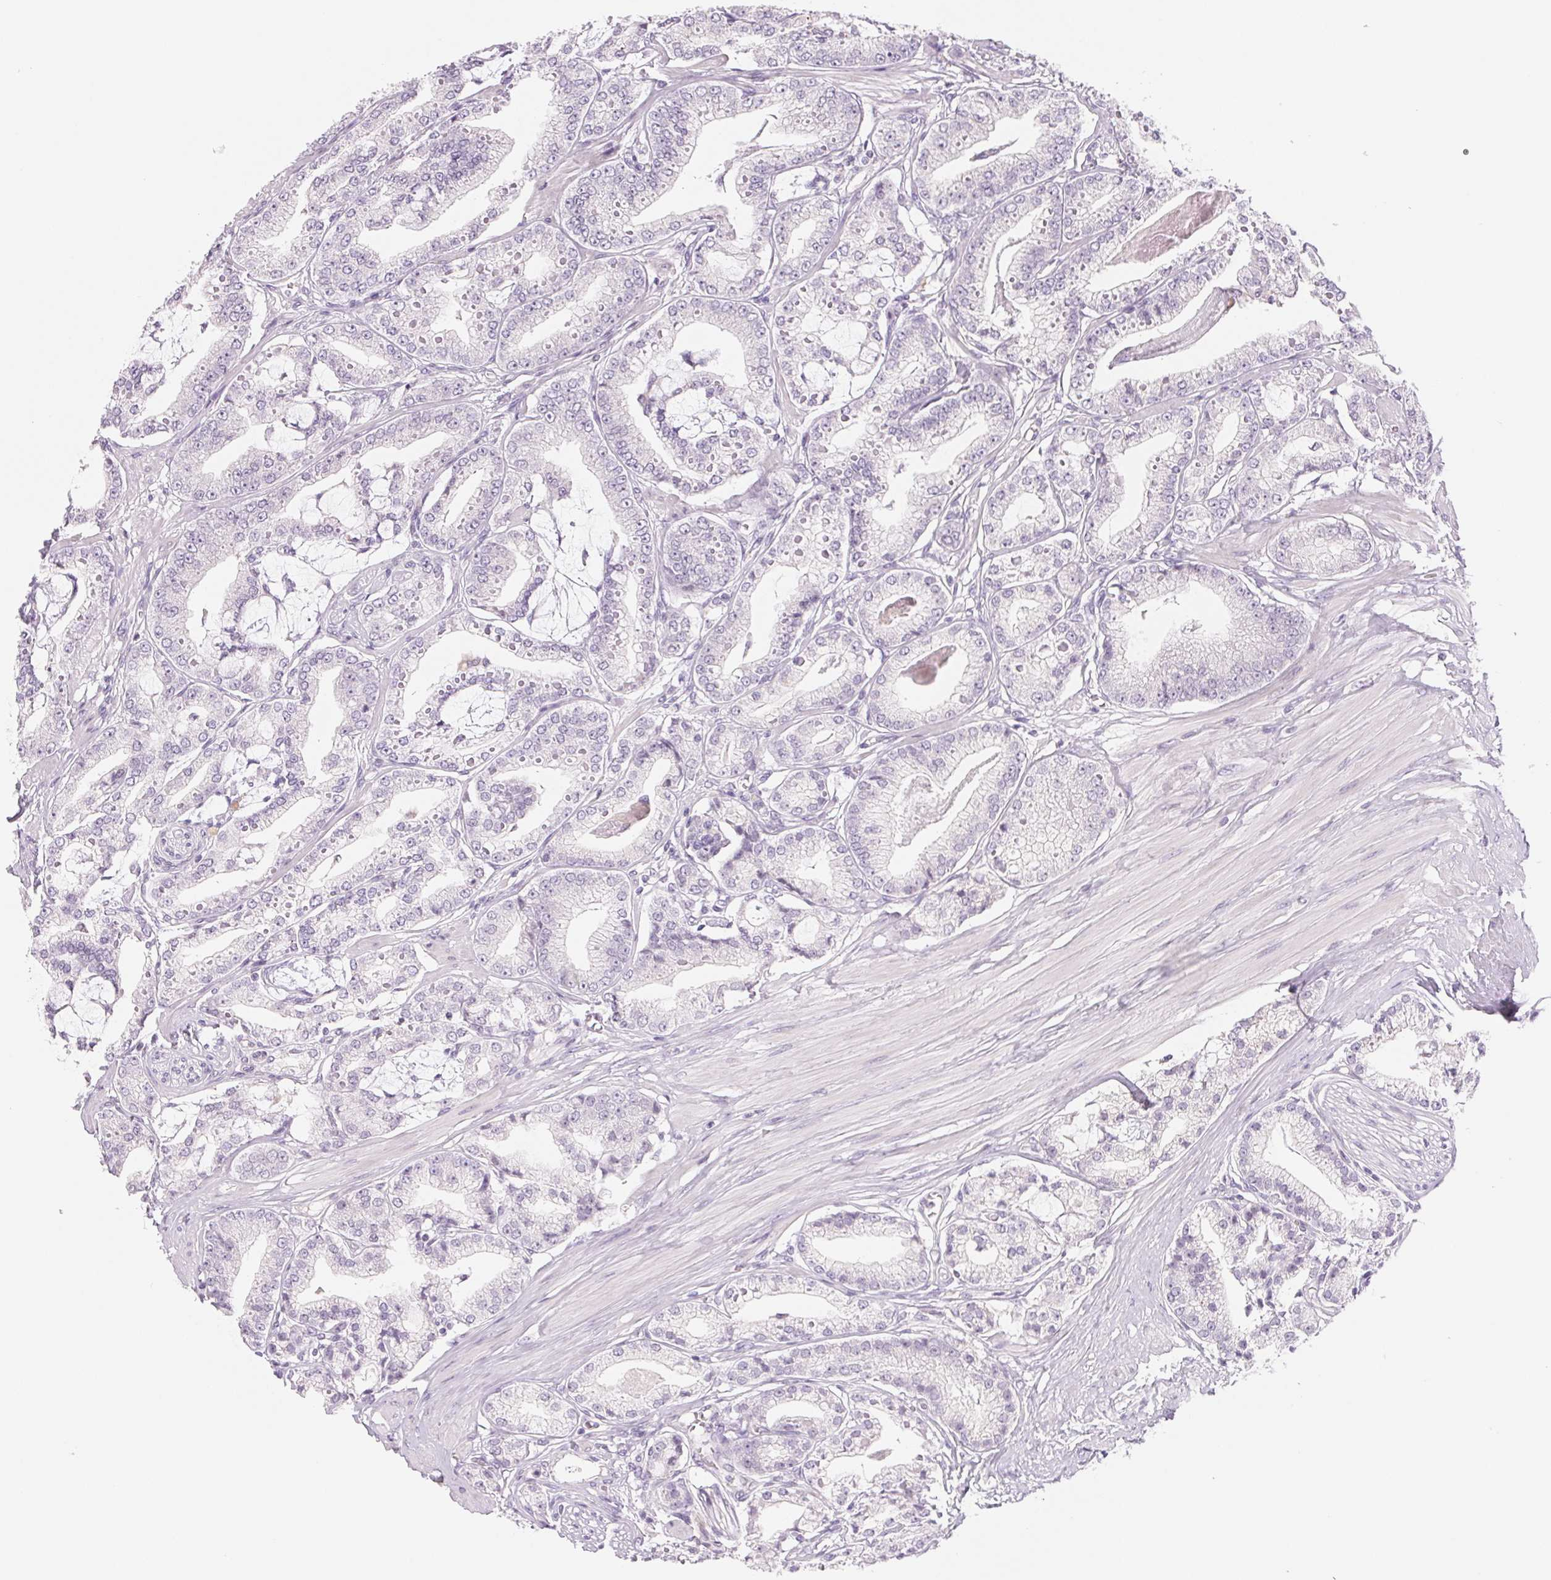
{"staining": {"intensity": "negative", "quantity": "none", "location": "none"}, "tissue": "prostate cancer", "cell_type": "Tumor cells", "image_type": "cancer", "snomed": [{"axis": "morphology", "description": "Adenocarcinoma, High grade"}, {"axis": "topography", "description": "Prostate"}], "caption": "Adenocarcinoma (high-grade) (prostate) was stained to show a protein in brown. There is no significant expression in tumor cells.", "gene": "CCDC168", "patient": {"sex": "male", "age": 71}}